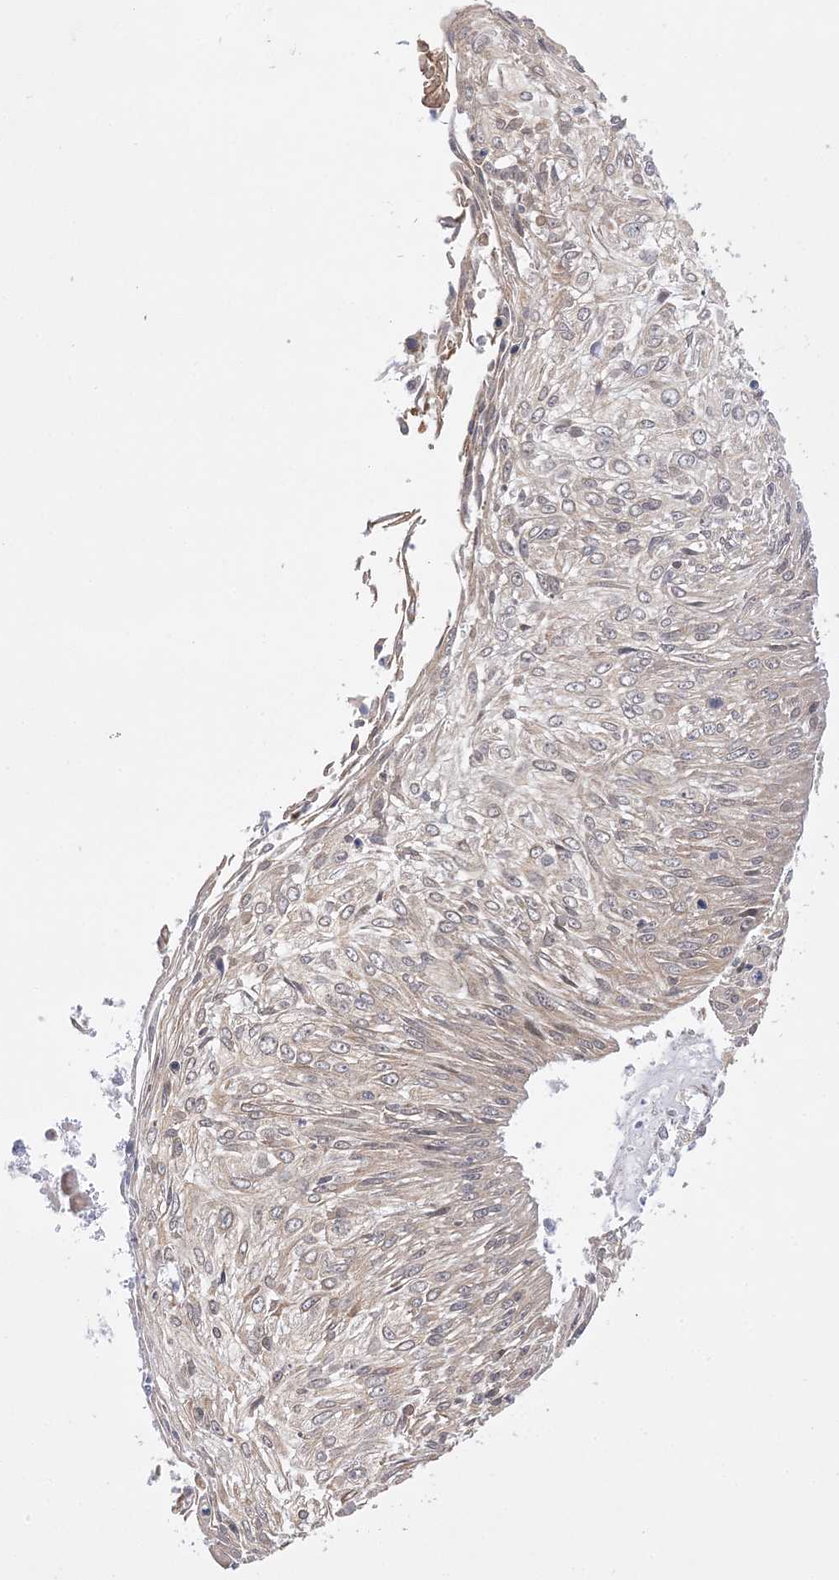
{"staining": {"intensity": "negative", "quantity": "none", "location": "none"}, "tissue": "cervical cancer", "cell_type": "Tumor cells", "image_type": "cancer", "snomed": [{"axis": "morphology", "description": "Squamous cell carcinoma, NOS"}, {"axis": "topography", "description": "Cervix"}], "caption": "There is no significant expression in tumor cells of squamous cell carcinoma (cervical).", "gene": "ANAPC15", "patient": {"sex": "female", "age": 51}}